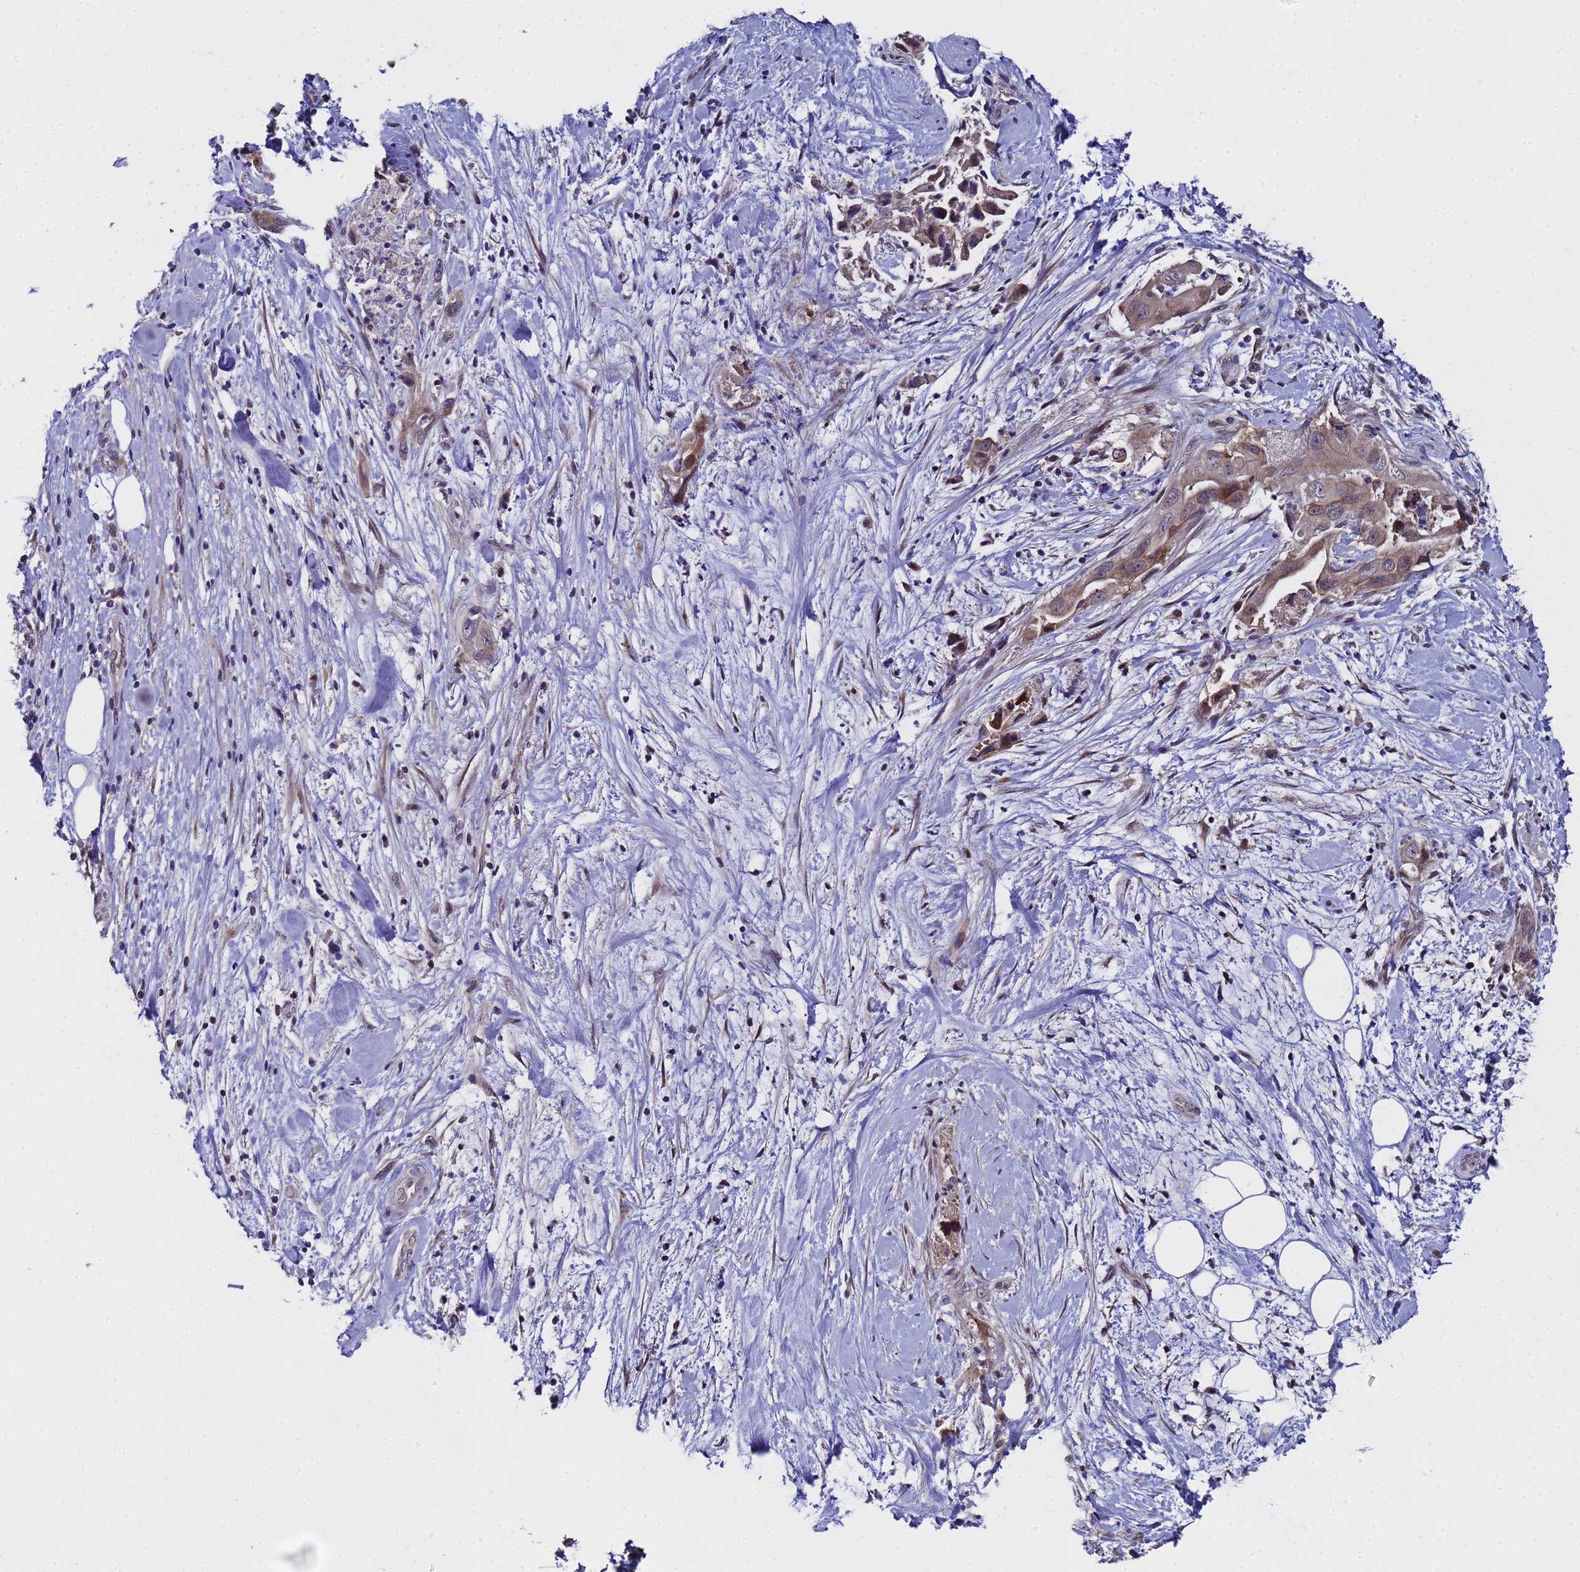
{"staining": {"intensity": "strong", "quantity": "25%-75%", "location": "cytoplasmic/membranous"}, "tissue": "pancreatic cancer", "cell_type": "Tumor cells", "image_type": "cancer", "snomed": [{"axis": "morphology", "description": "Adenocarcinoma, NOS"}, {"axis": "topography", "description": "Pancreas"}], "caption": "Adenocarcinoma (pancreatic) stained with a brown dye demonstrates strong cytoplasmic/membranous positive staining in about 25%-75% of tumor cells.", "gene": "ANAPC13", "patient": {"sex": "female", "age": 78}}